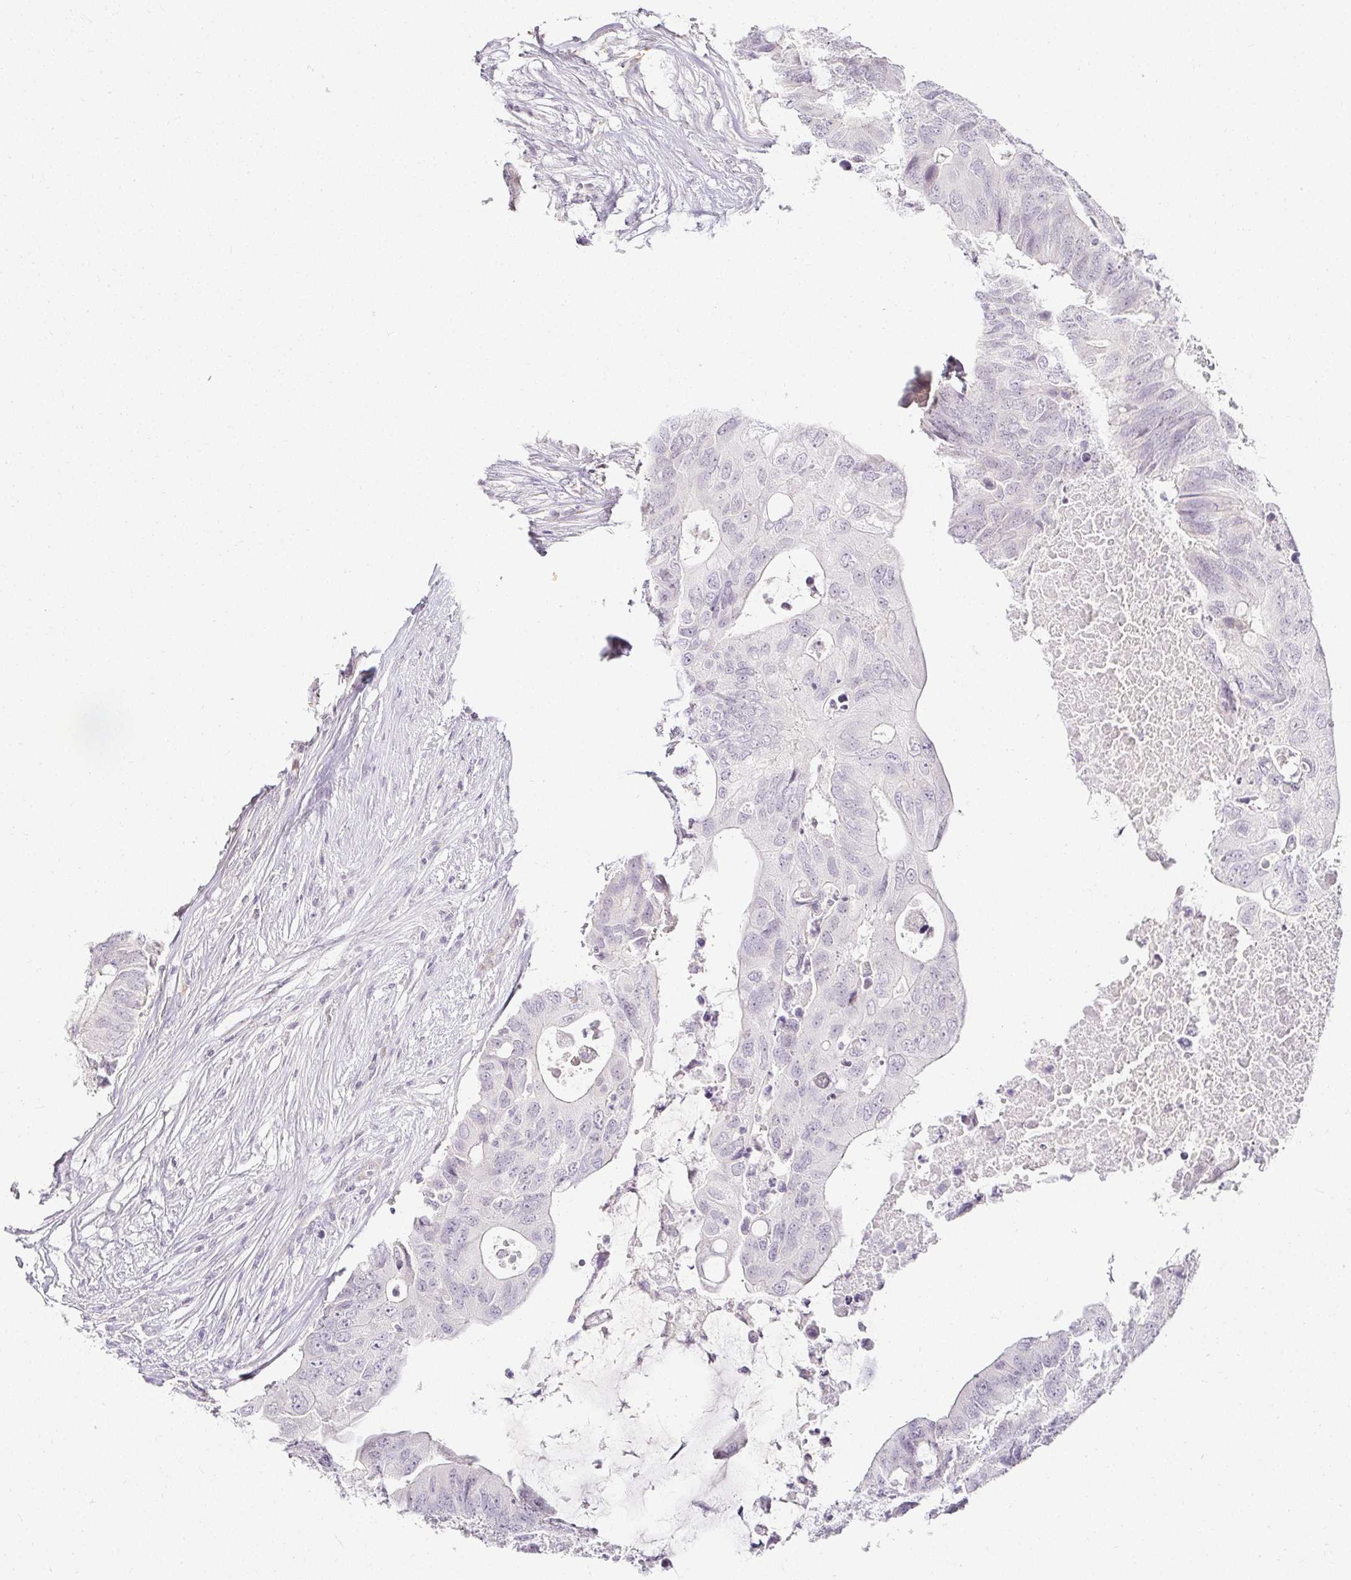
{"staining": {"intensity": "negative", "quantity": "none", "location": "none"}, "tissue": "colorectal cancer", "cell_type": "Tumor cells", "image_type": "cancer", "snomed": [{"axis": "morphology", "description": "Adenocarcinoma, NOS"}, {"axis": "topography", "description": "Colon"}], "caption": "DAB immunohistochemical staining of colorectal cancer (adenocarcinoma) displays no significant positivity in tumor cells.", "gene": "ACAN", "patient": {"sex": "male", "age": 71}}